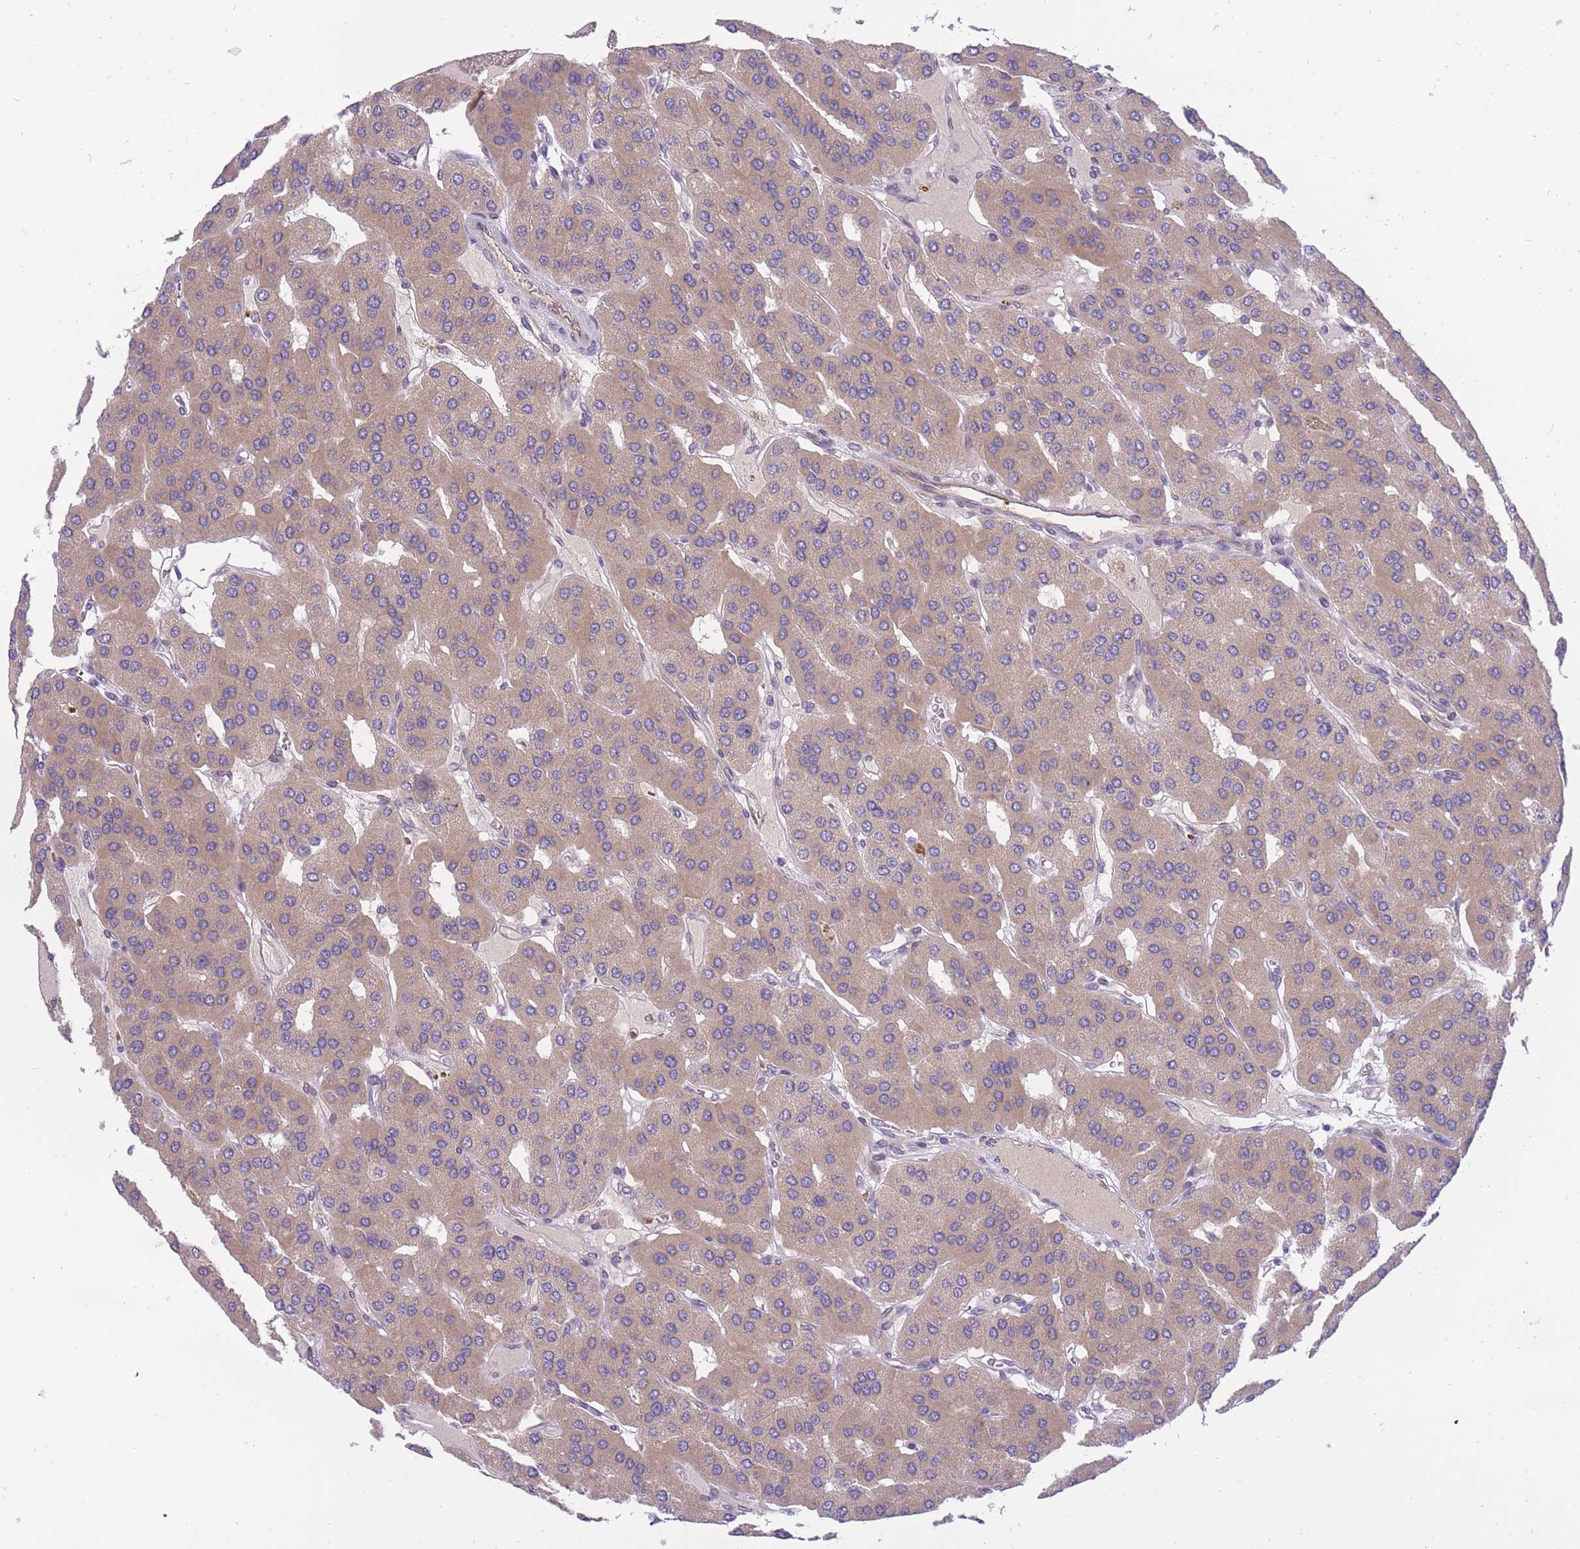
{"staining": {"intensity": "weak", "quantity": ">75%", "location": "cytoplasmic/membranous"}, "tissue": "parathyroid gland", "cell_type": "Glandular cells", "image_type": "normal", "snomed": [{"axis": "morphology", "description": "Normal tissue, NOS"}, {"axis": "morphology", "description": "Adenoma, NOS"}, {"axis": "topography", "description": "Parathyroid gland"}], "caption": "Approximately >75% of glandular cells in benign parathyroid gland exhibit weak cytoplasmic/membranous protein staining as visualized by brown immunohistochemical staining.", "gene": "CRYGN", "patient": {"sex": "female", "age": 86}}